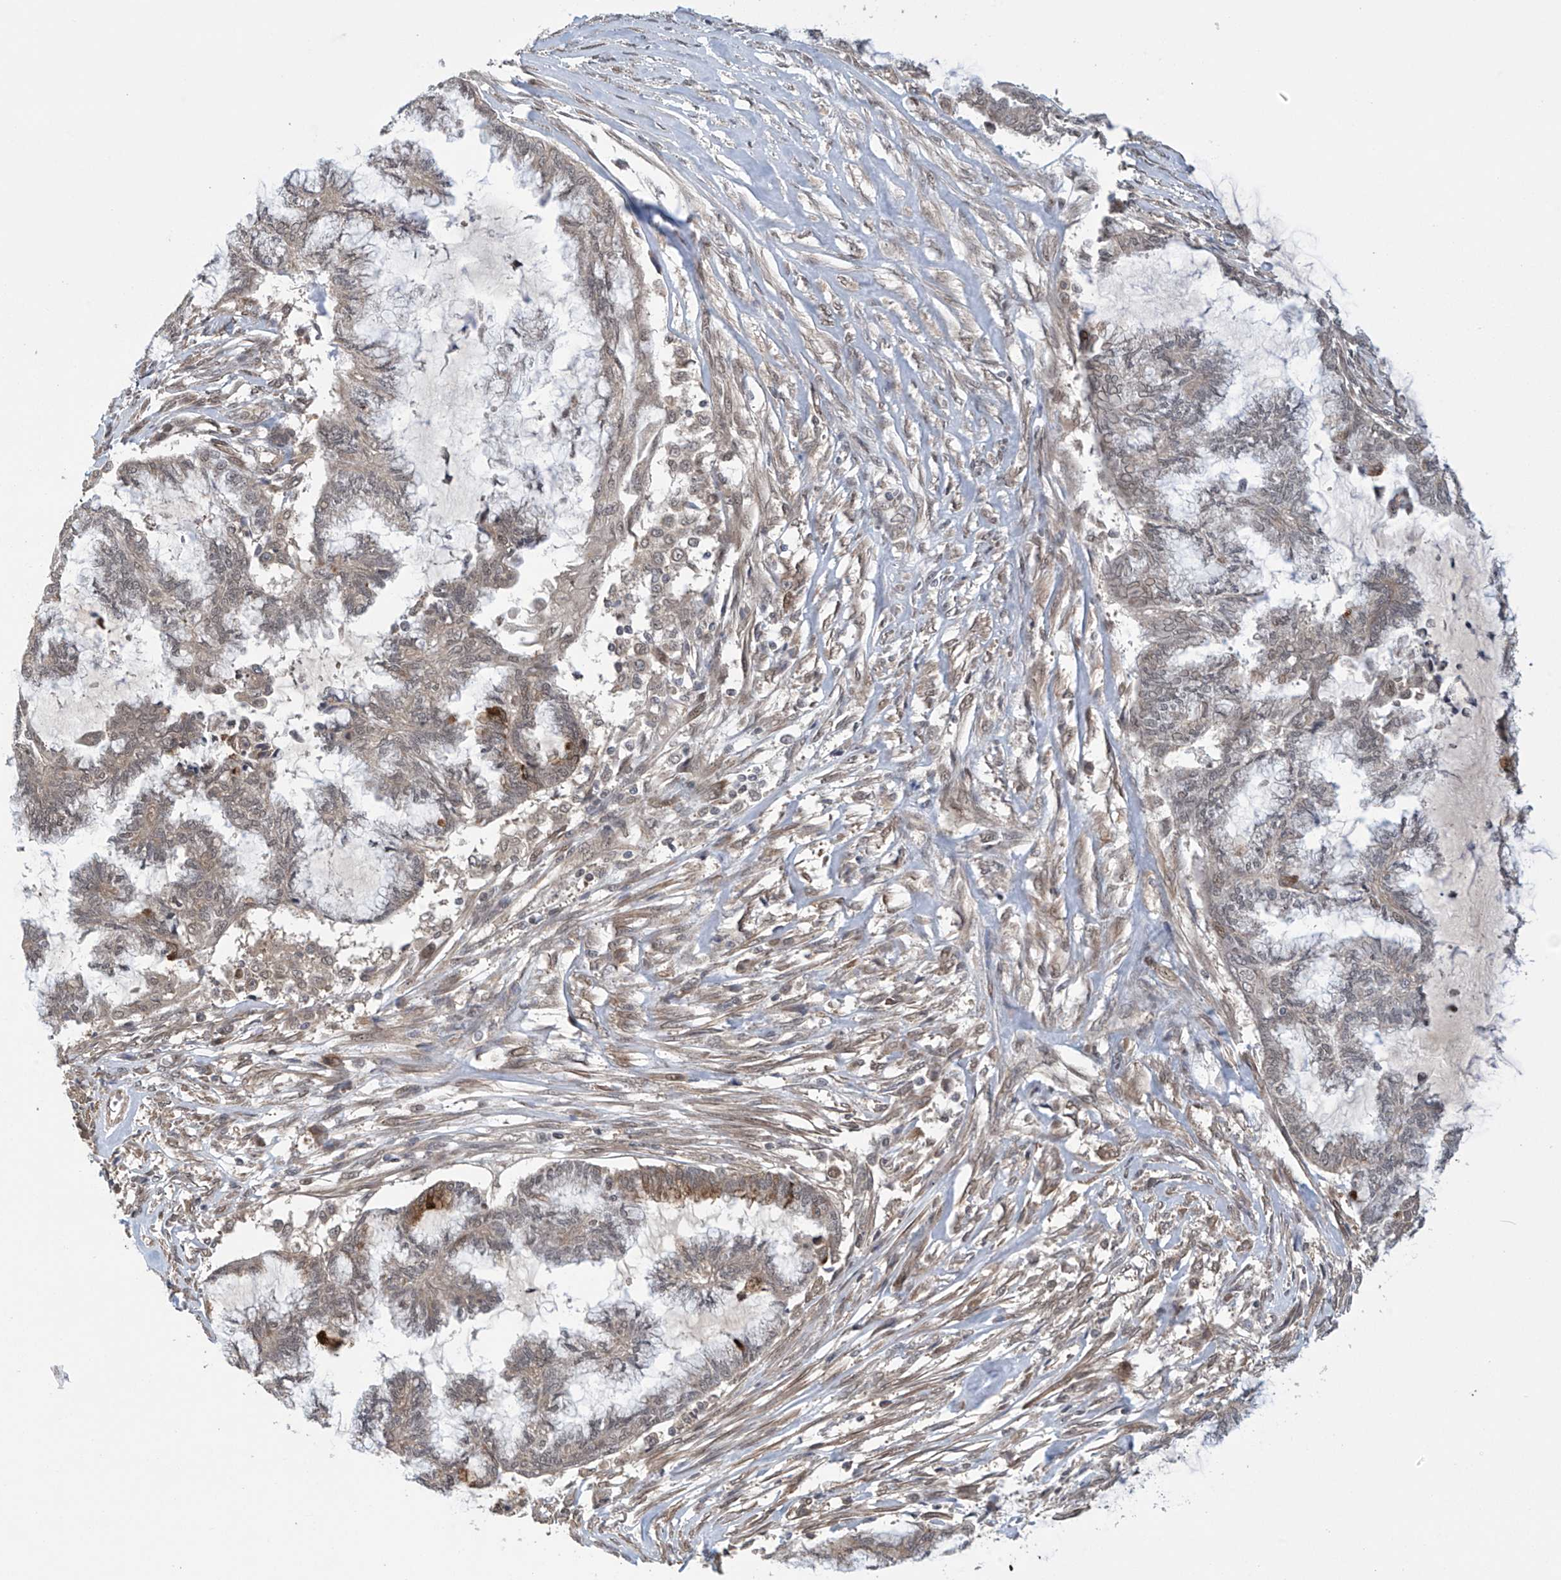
{"staining": {"intensity": "weak", "quantity": "25%-75%", "location": "cytoplasmic/membranous"}, "tissue": "endometrial cancer", "cell_type": "Tumor cells", "image_type": "cancer", "snomed": [{"axis": "morphology", "description": "Adenocarcinoma, NOS"}, {"axis": "topography", "description": "Endometrium"}], "caption": "A high-resolution photomicrograph shows IHC staining of endometrial cancer, which shows weak cytoplasmic/membranous expression in about 25%-75% of tumor cells.", "gene": "ABHD13", "patient": {"sex": "female", "age": 86}}